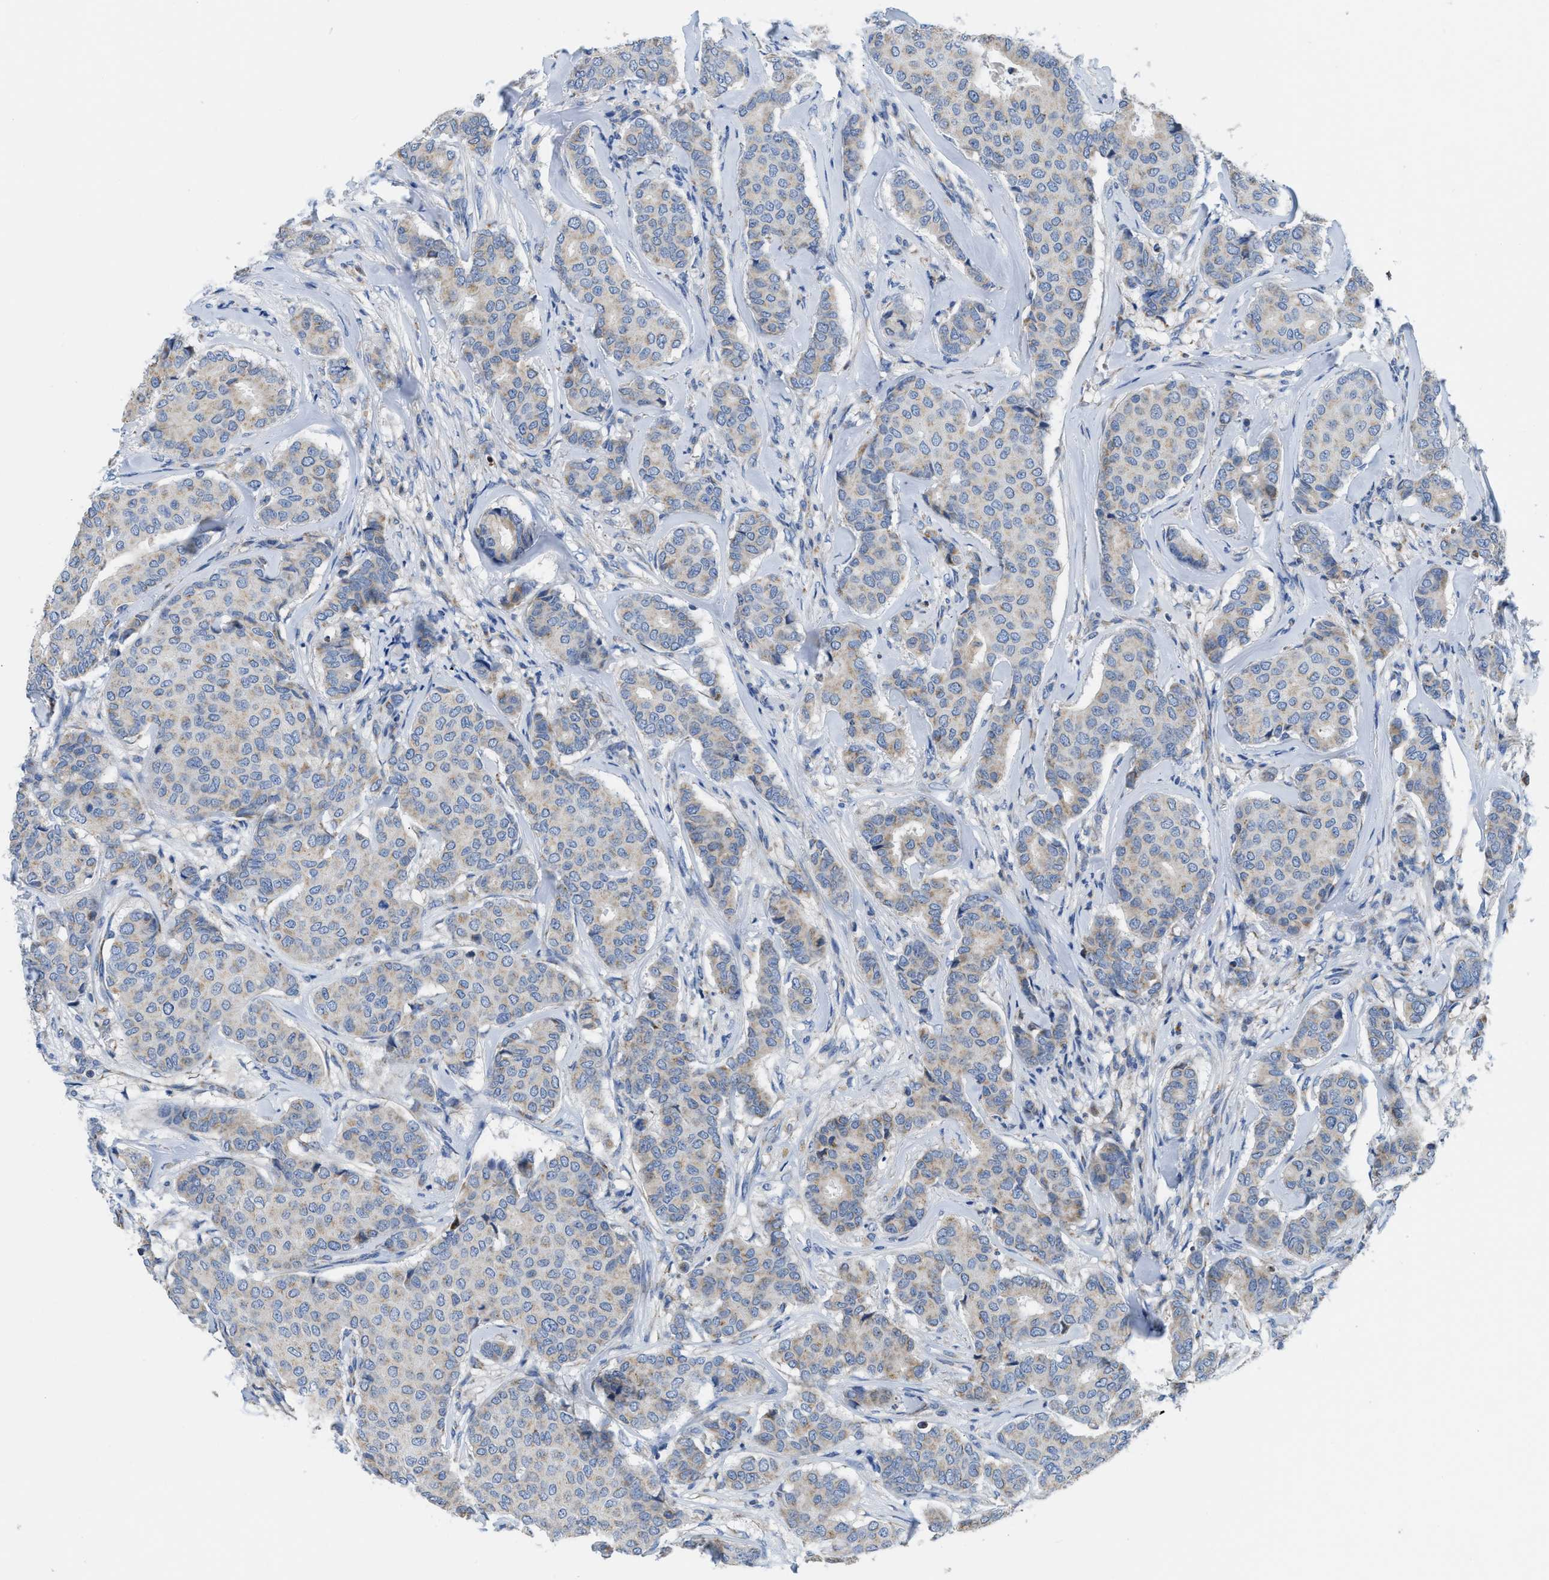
{"staining": {"intensity": "weak", "quantity": "<25%", "location": "cytoplasmic/membranous"}, "tissue": "breast cancer", "cell_type": "Tumor cells", "image_type": "cancer", "snomed": [{"axis": "morphology", "description": "Duct carcinoma"}, {"axis": "topography", "description": "Breast"}], "caption": "Histopathology image shows no significant protein staining in tumor cells of breast cancer (intraductal carcinoma).", "gene": "SLC25A13", "patient": {"sex": "female", "age": 75}}